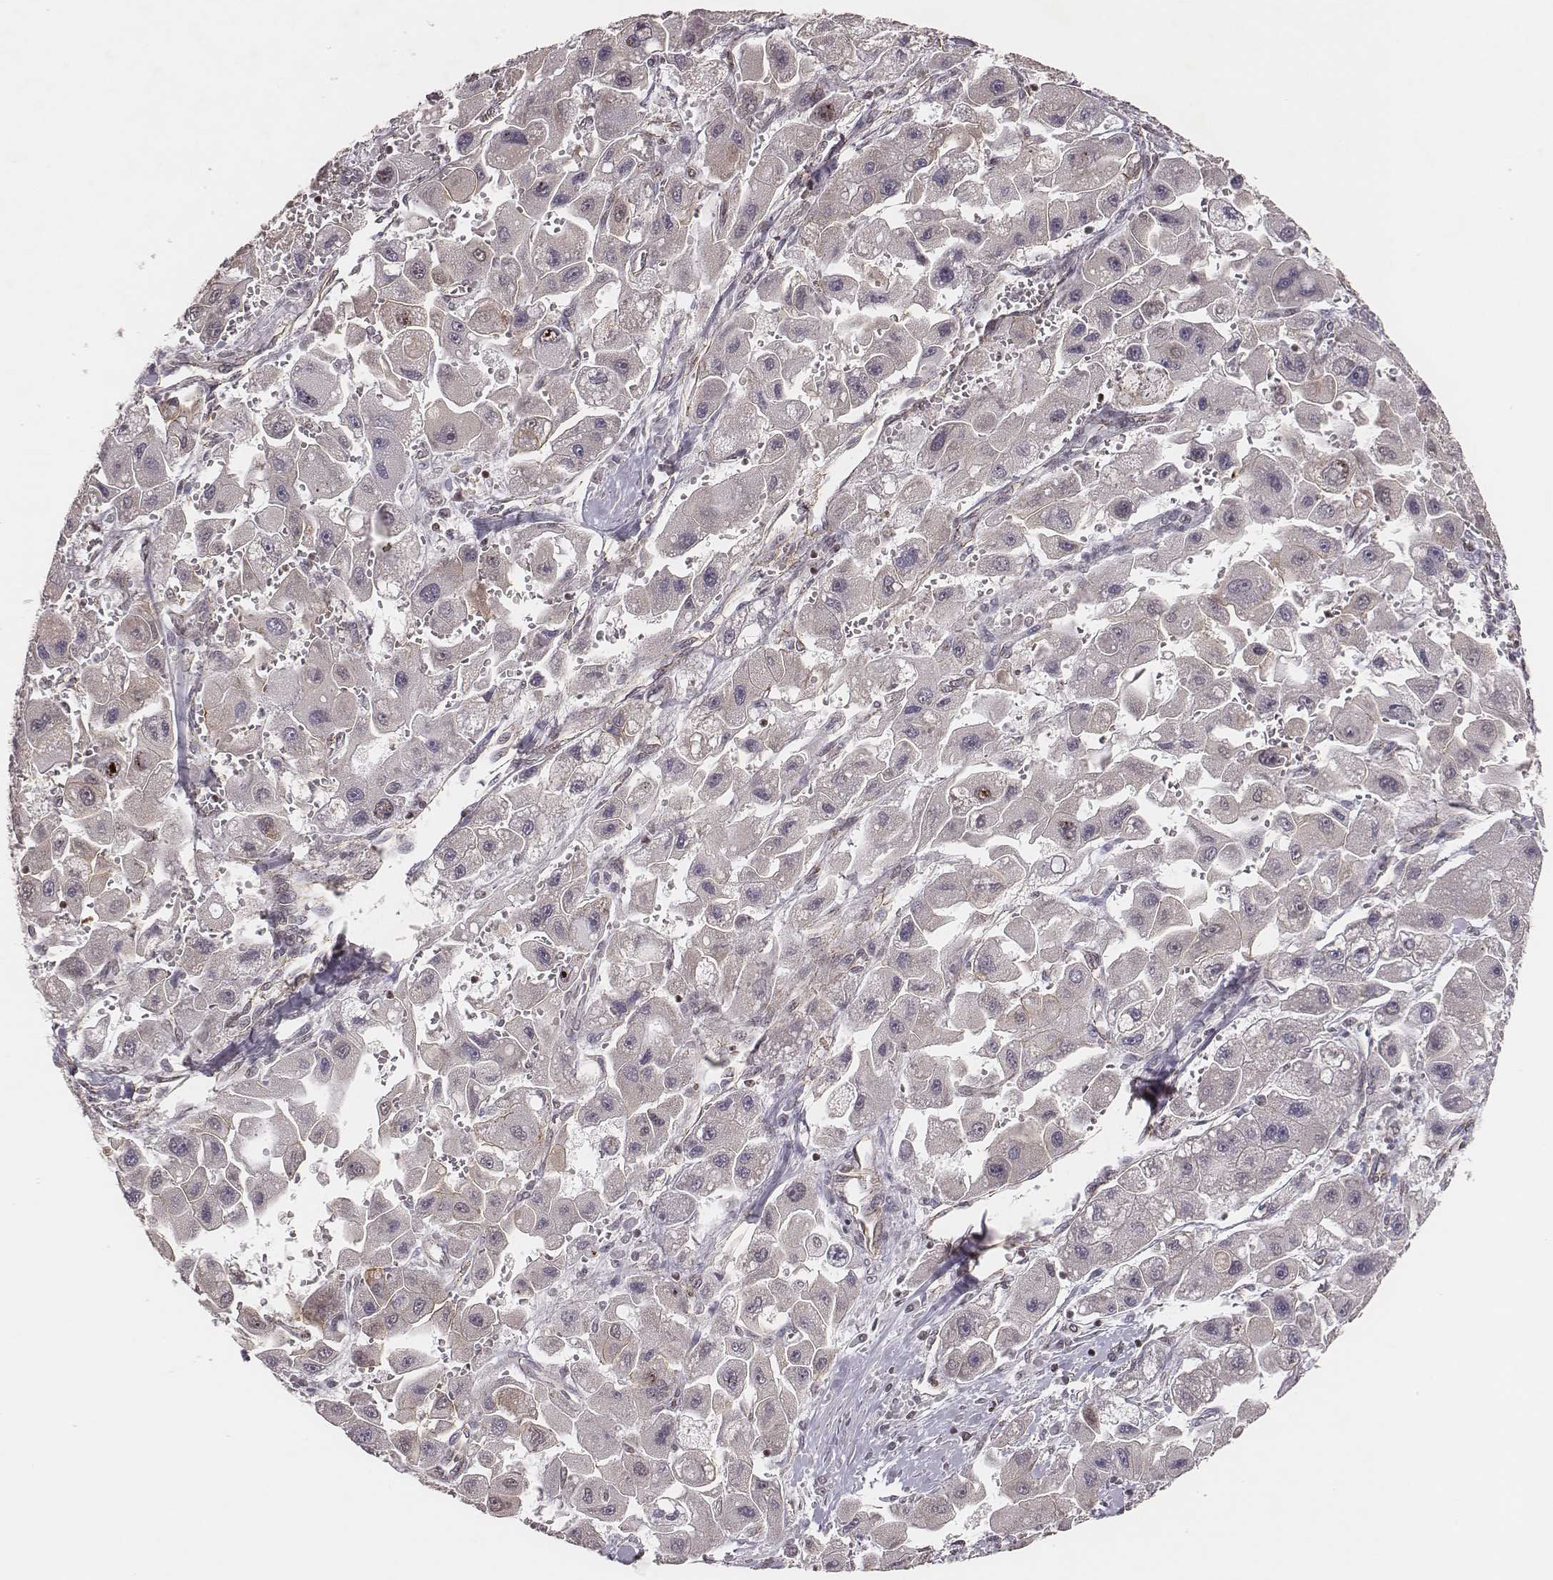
{"staining": {"intensity": "negative", "quantity": "none", "location": "none"}, "tissue": "liver cancer", "cell_type": "Tumor cells", "image_type": "cancer", "snomed": [{"axis": "morphology", "description": "Carcinoma, Hepatocellular, NOS"}, {"axis": "topography", "description": "Liver"}], "caption": "Histopathology image shows no significant protein expression in tumor cells of liver hepatocellular carcinoma. Brightfield microscopy of immunohistochemistry stained with DAB (3,3'-diaminobenzidine) (brown) and hematoxylin (blue), captured at high magnification.", "gene": "WDR59", "patient": {"sex": "male", "age": 24}}